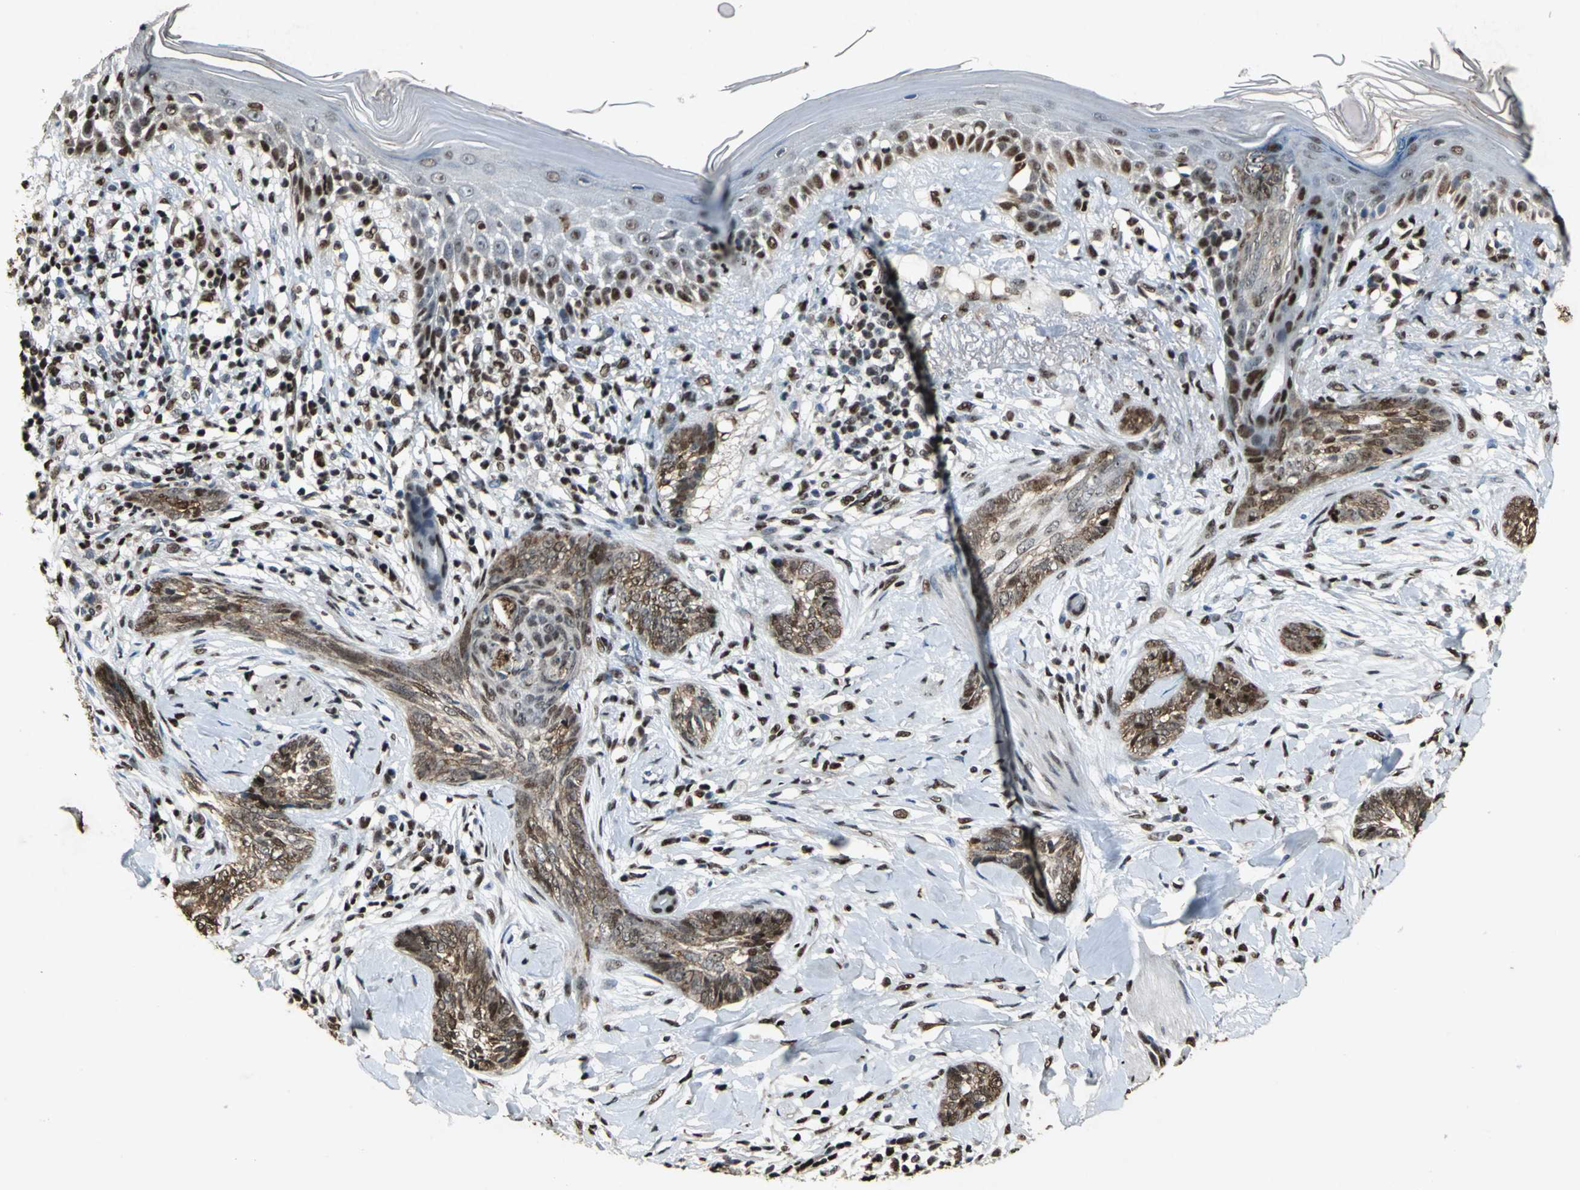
{"staining": {"intensity": "moderate", "quantity": ">75%", "location": "cytoplasmic/membranous,nuclear"}, "tissue": "skin cancer", "cell_type": "Tumor cells", "image_type": "cancer", "snomed": [{"axis": "morphology", "description": "Normal tissue, NOS"}, {"axis": "morphology", "description": "Basal cell carcinoma"}, {"axis": "topography", "description": "Skin"}], "caption": "A micrograph showing moderate cytoplasmic/membranous and nuclear staining in approximately >75% of tumor cells in skin basal cell carcinoma, as visualized by brown immunohistochemical staining.", "gene": "ANP32A", "patient": {"sex": "female", "age": 61}}